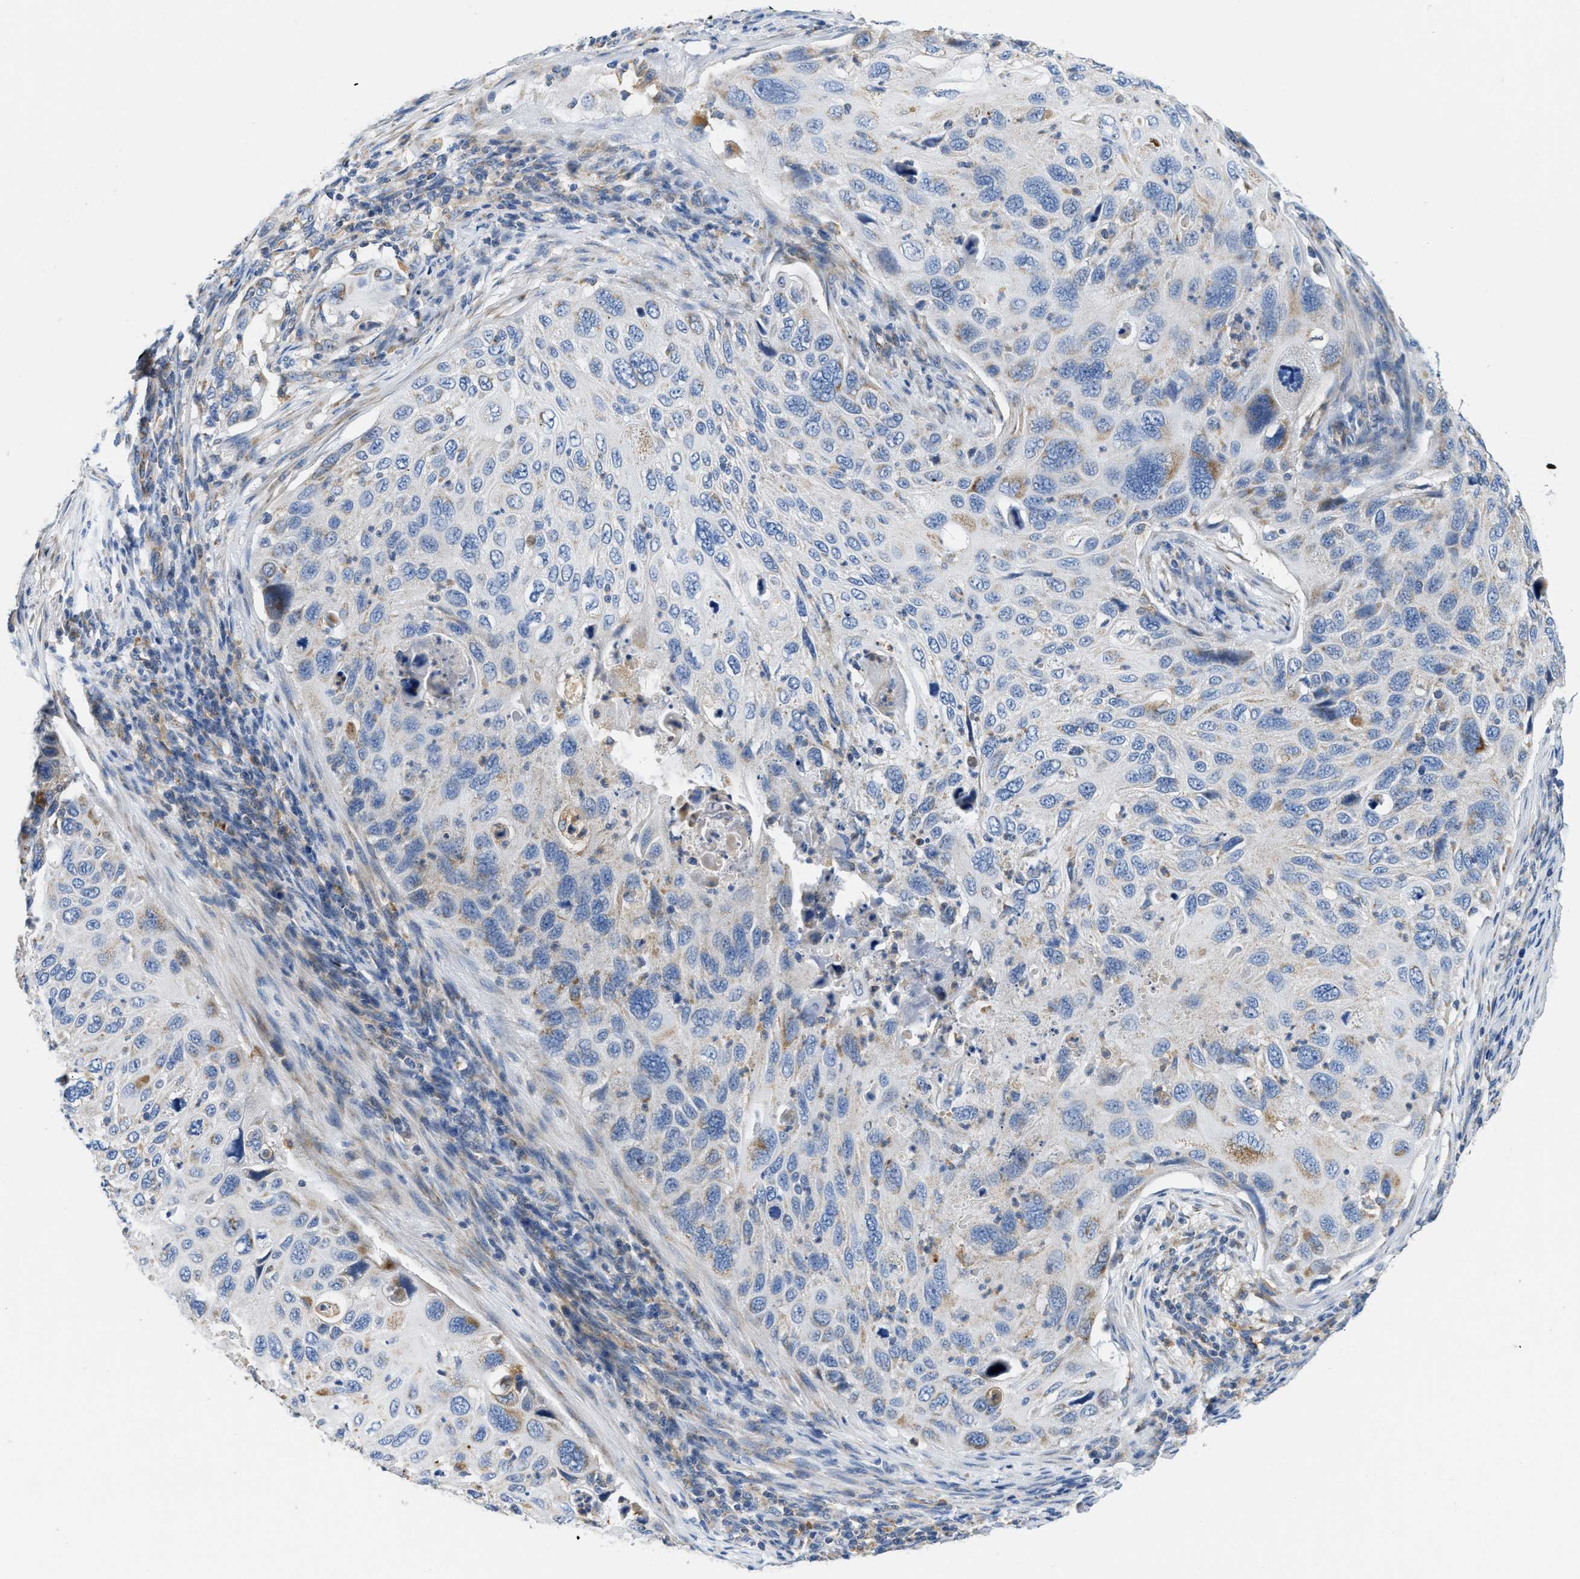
{"staining": {"intensity": "weak", "quantity": "<25%", "location": "cytoplasmic/membranous"}, "tissue": "cervical cancer", "cell_type": "Tumor cells", "image_type": "cancer", "snomed": [{"axis": "morphology", "description": "Squamous cell carcinoma, NOS"}, {"axis": "topography", "description": "Cervix"}], "caption": "Protein analysis of cervical squamous cell carcinoma reveals no significant expression in tumor cells.", "gene": "SLC25A13", "patient": {"sex": "female", "age": 70}}